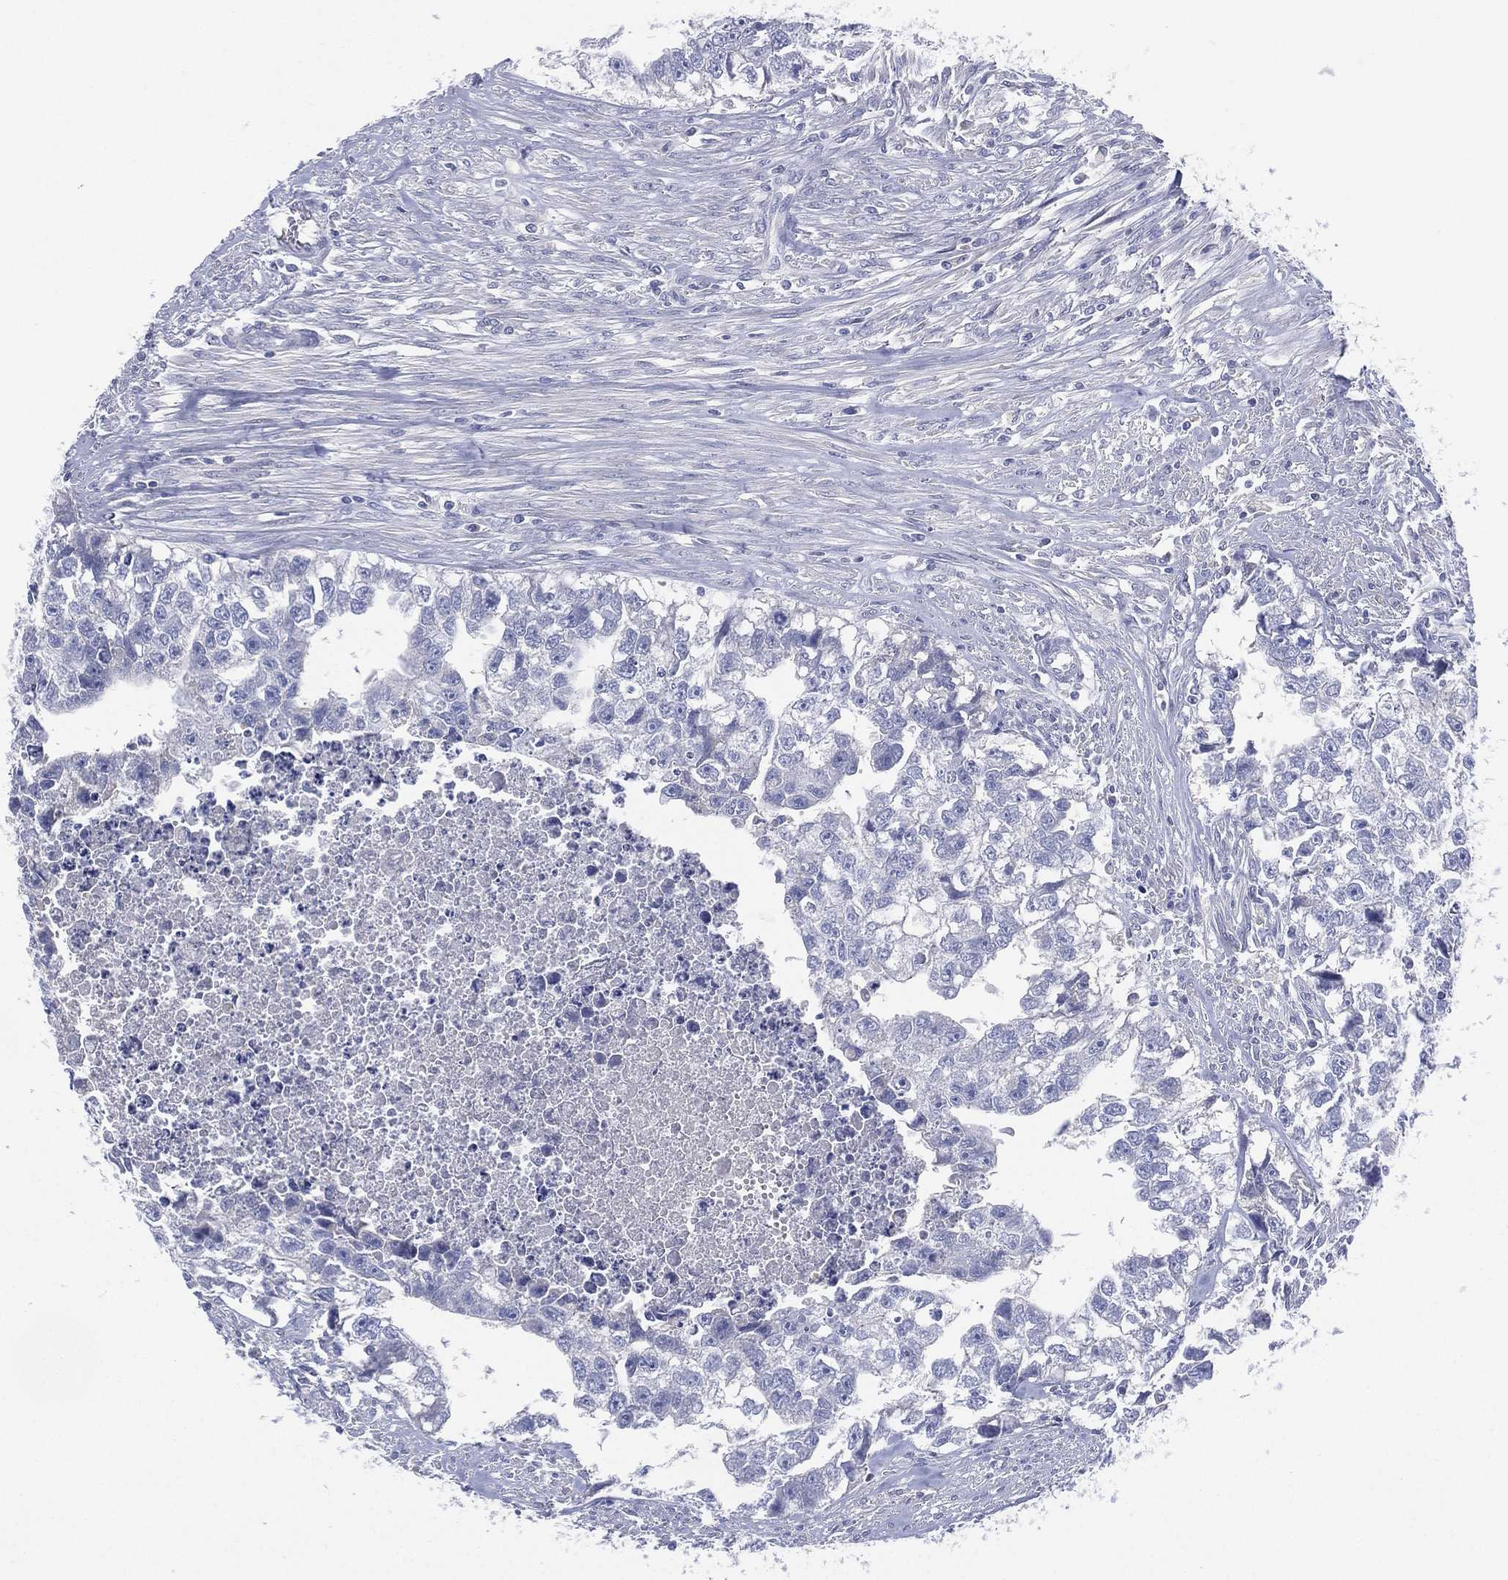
{"staining": {"intensity": "negative", "quantity": "none", "location": "none"}, "tissue": "testis cancer", "cell_type": "Tumor cells", "image_type": "cancer", "snomed": [{"axis": "morphology", "description": "Carcinoma, Embryonal, NOS"}, {"axis": "morphology", "description": "Teratoma, malignant, NOS"}, {"axis": "topography", "description": "Testis"}], "caption": "This is an immunohistochemistry photomicrograph of human testis teratoma (malignant). There is no expression in tumor cells.", "gene": "CYP2D6", "patient": {"sex": "male", "age": 44}}